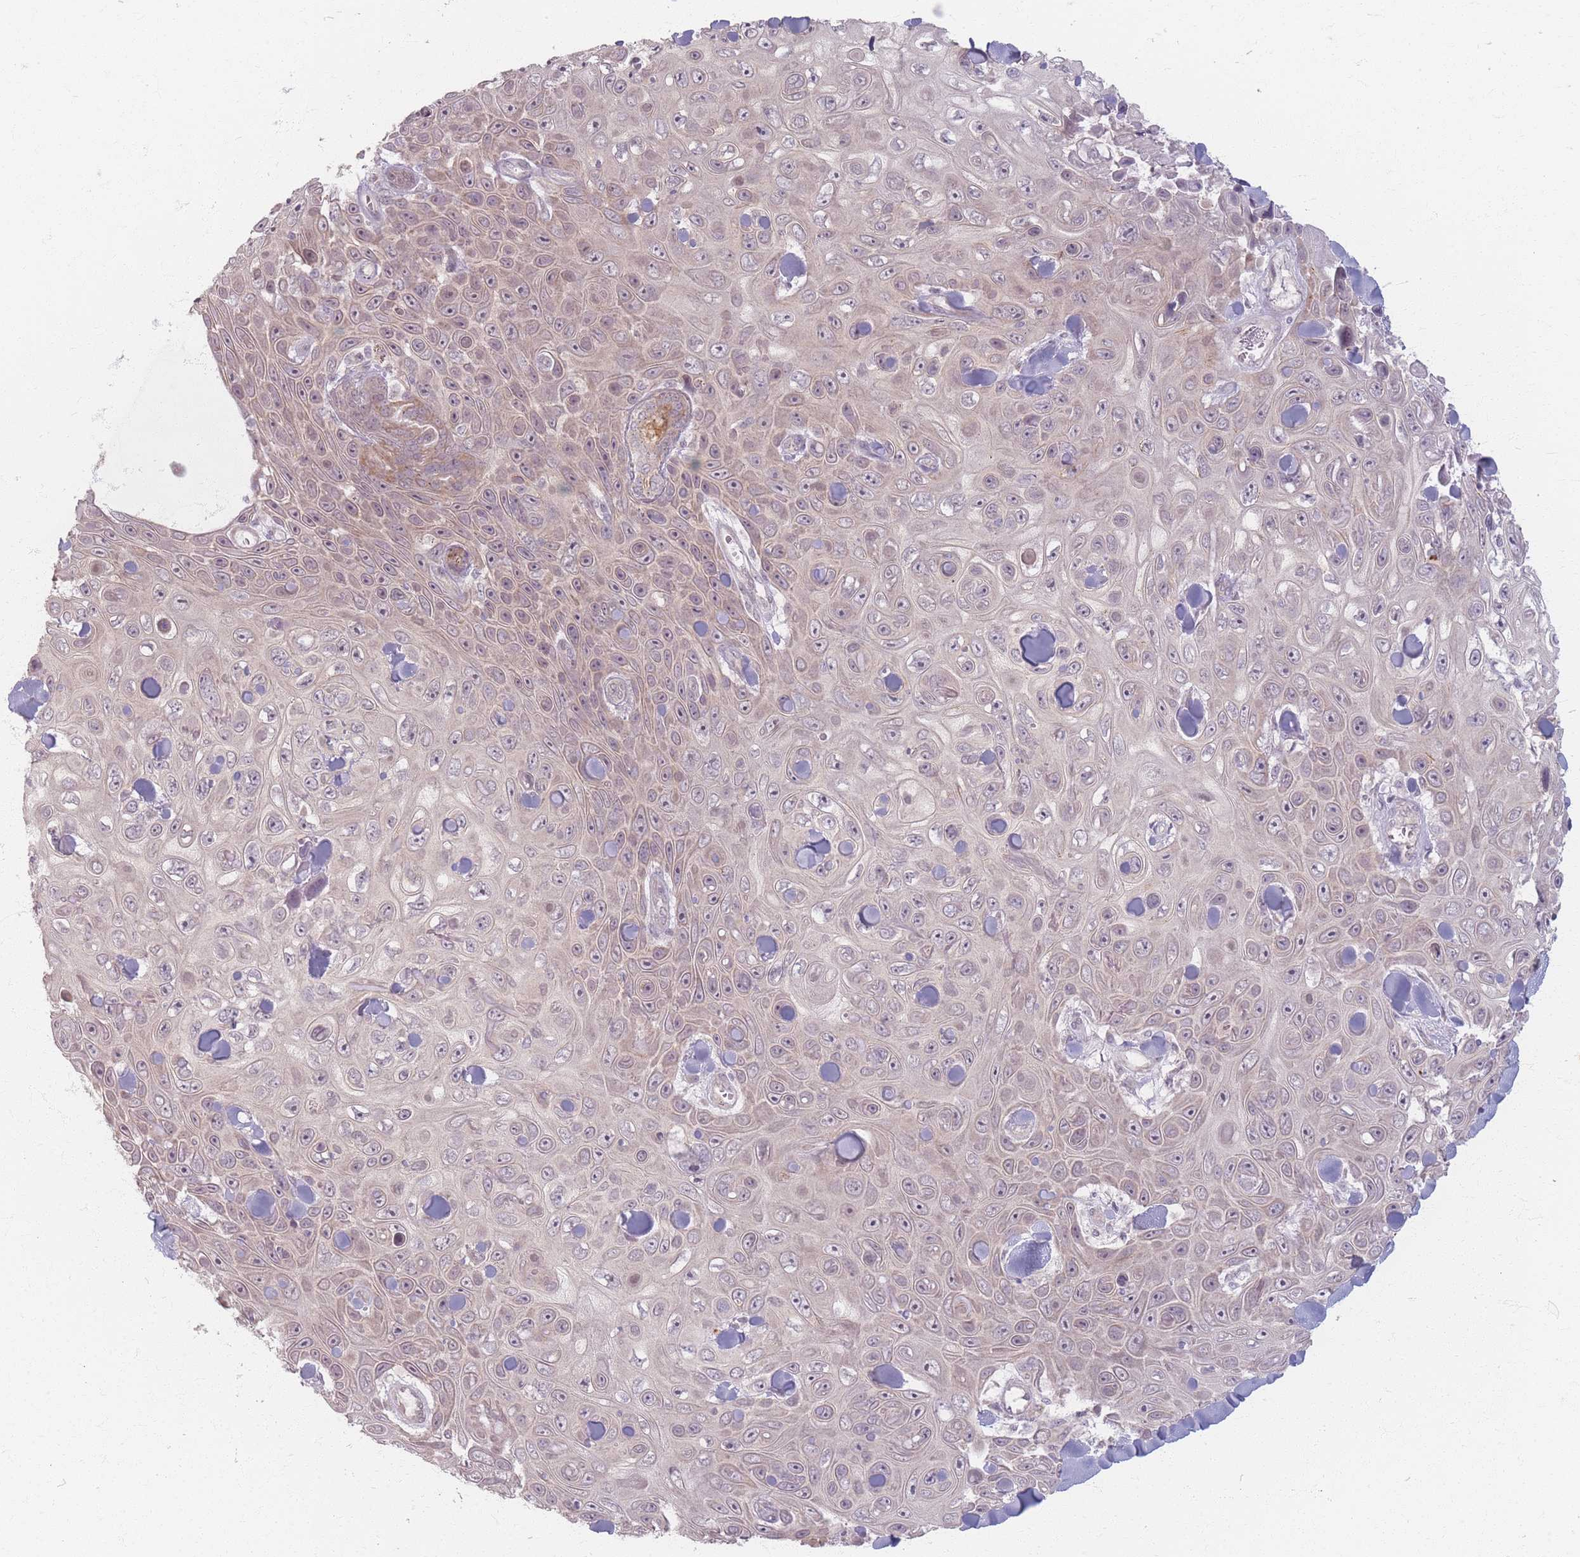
{"staining": {"intensity": "weak", "quantity": "<25%", "location": "cytoplasmic/membranous"}, "tissue": "skin cancer", "cell_type": "Tumor cells", "image_type": "cancer", "snomed": [{"axis": "morphology", "description": "Squamous cell carcinoma, NOS"}, {"axis": "topography", "description": "Skin"}], "caption": "There is no significant expression in tumor cells of skin cancer (squamous cell carcinoma).", "gene": "GABRA6", "patient": {"sex": "male", "age": 82}}